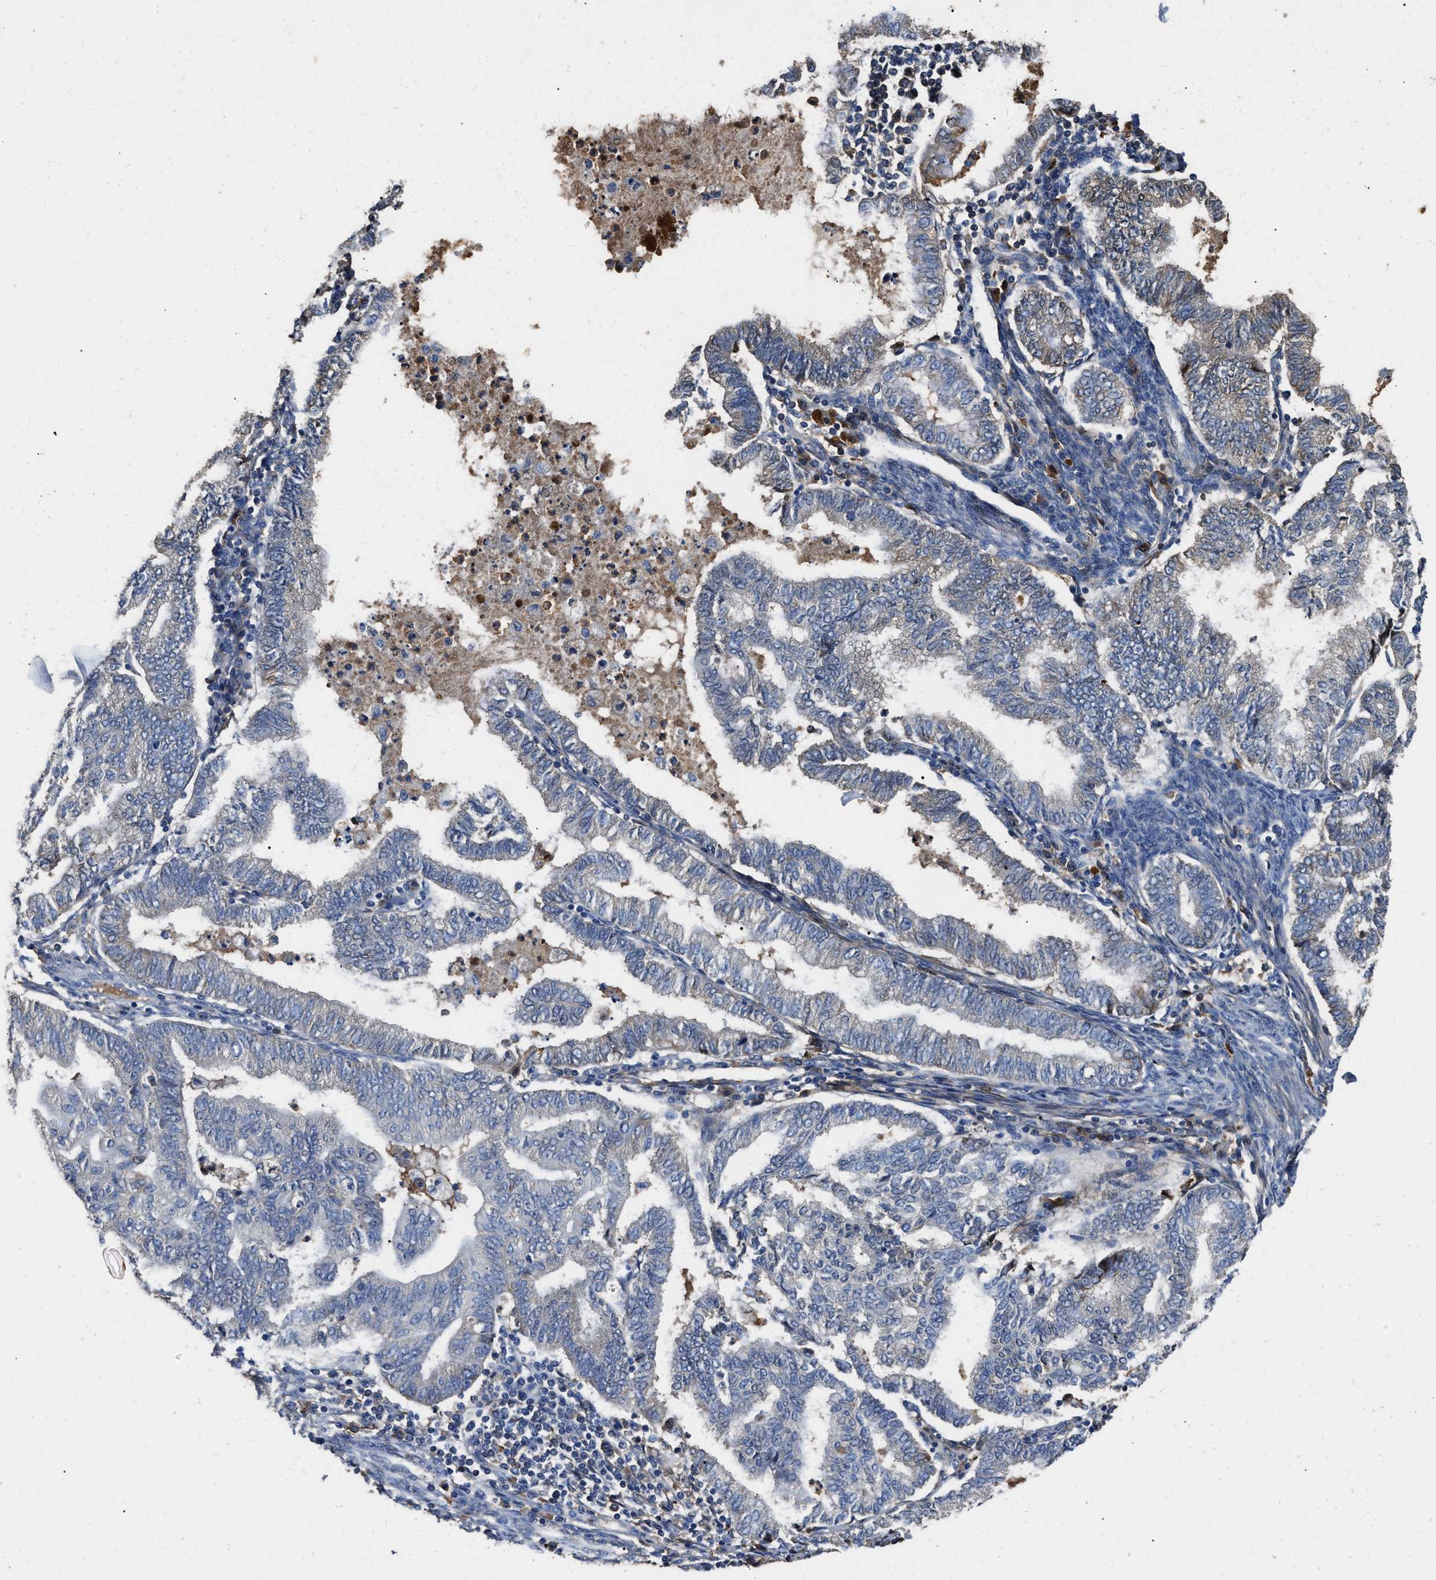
{"staining": {"intensity": "negative", "quantity": "none", "location": "none"}, "tissue": "endometrial cancer", "cell_type": "Tumor cells", "image_type": "cancer", "snomed": [{"axis": "morphology", "description": "Polyp, NOS"}, {"axis": "morphology", "description": "Adenocarcinoma, NOS"}, {"axis": "morphology", "description": "Adenoma, NOS"}, {"axis": "topography", "description": "Endometrium"}], "caption": "The photomicrograph exhibits no staining of tumor cells in endometrial cancer (adenoma).", "gene": "C3", "patient": {"sex": "female", "age": 79}}